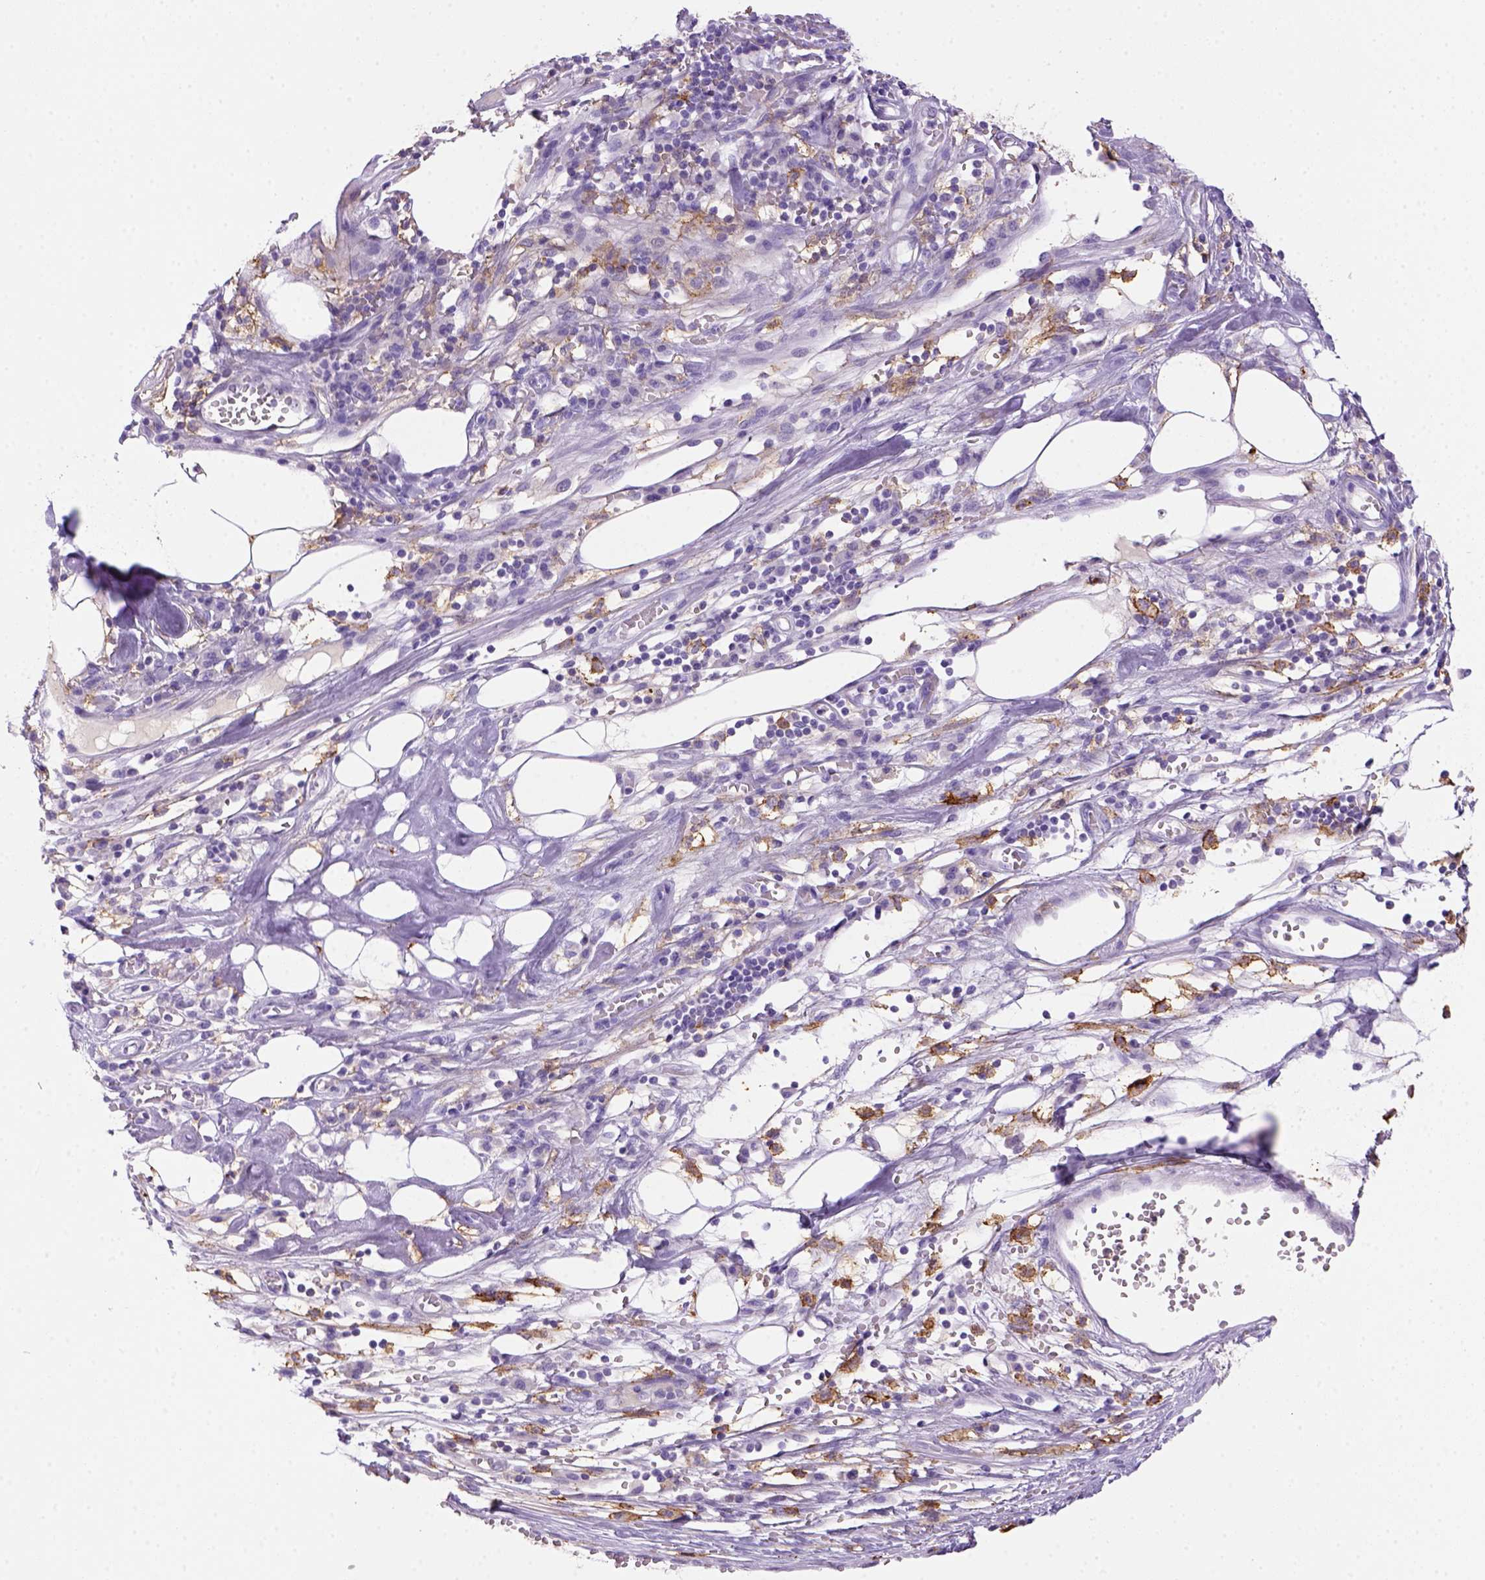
{"staining": {"intensity": "negative", "quantity": "none", "location": "none"}, "tissue": "melanoma", "cell_type": "Tumor cells", "image_type": "cancer", "snomed": [{"axis": "morphology", "description": "Malignant melanoma, Metastatic site"}, {"axis": "topography", "description": "Lymph node"}], "caption": "A histopathology image of melanoma stained for a protein demonstrates no brown staining in tumor cells.", "gene": "CD14", "patient": {"sex": "female", "age": 64}}